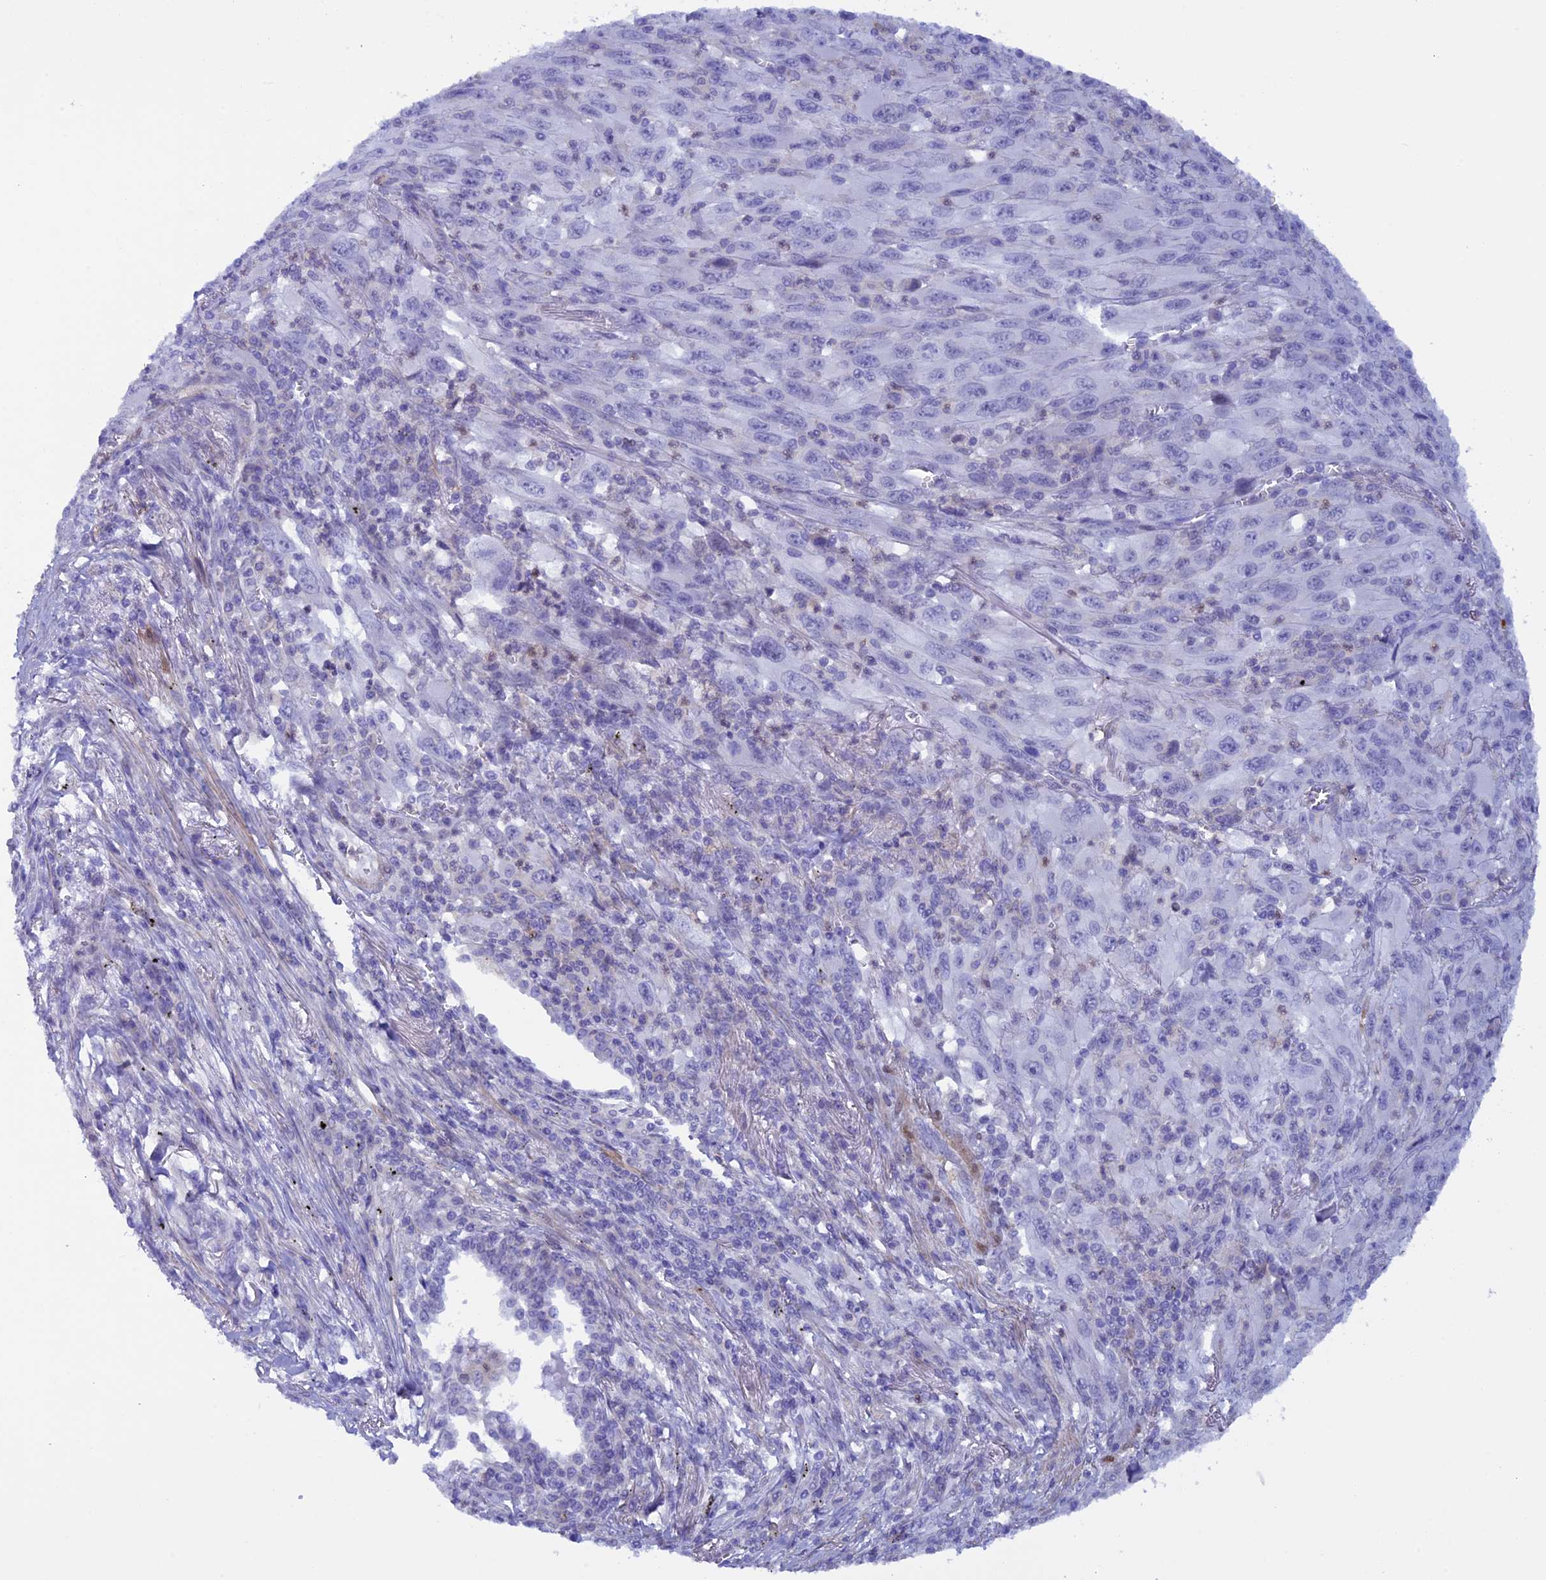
{"staining": {"intensity": "negative", "quantity": "none", "location": "none"}, "tissue": "melanoma", "cell_type": "Tumor cells", "image_type": "cancer", "snomed": [{"axis": "morphology", "description": "Malignant melanoma, Metastatic site"}, {"axis": "topography", "description": "Skin"}], "caption": "This is a image of immunohistochemistry (IHC) staining of melanoma, which shows no staining in tumor cells.", "gene": "IGSF6", "patient": {"sex": "female", "age": 56}}